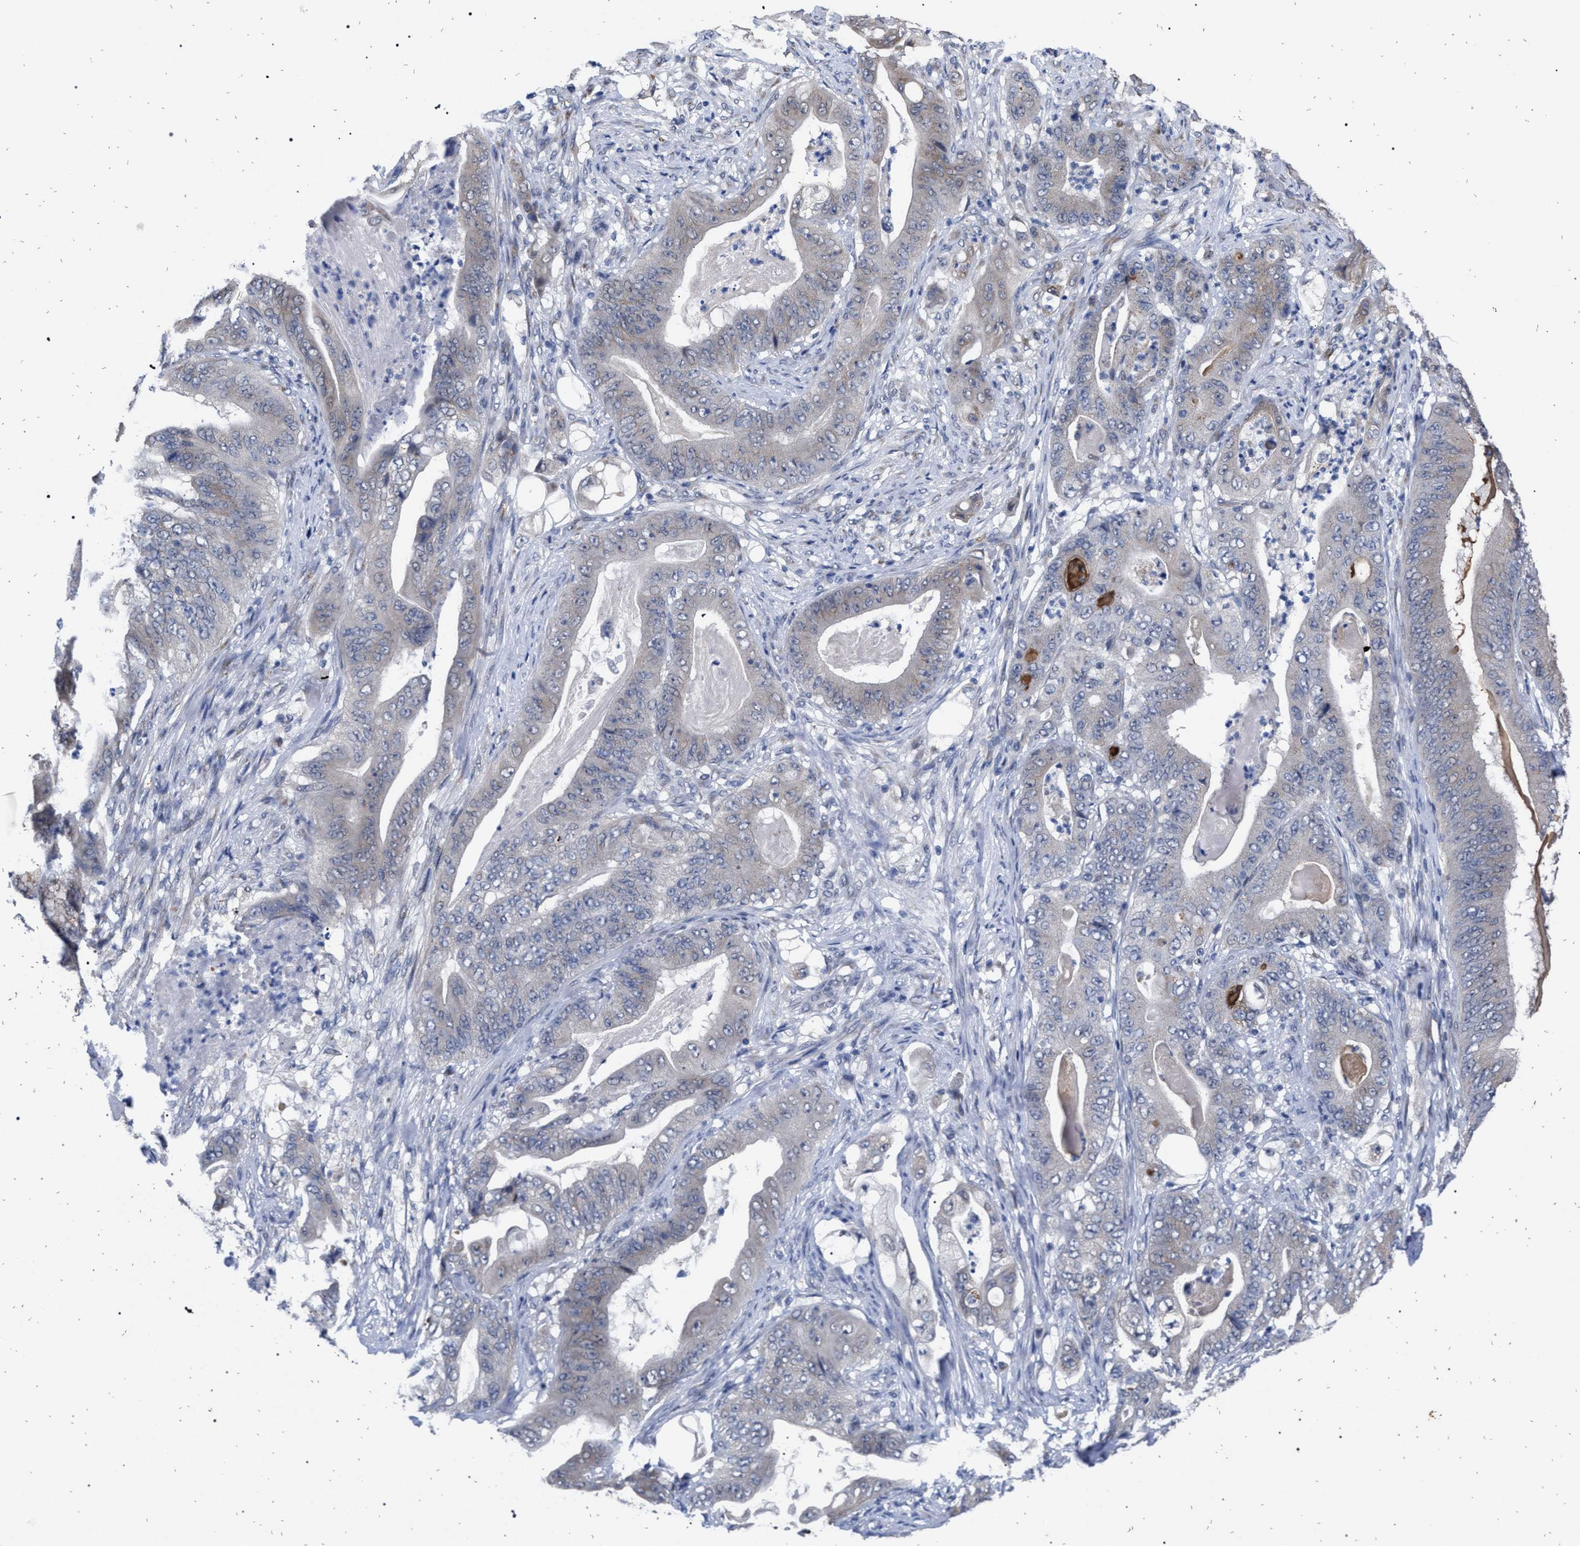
{"staining": {"intensity": "weak", "quantity": "<25%", "location": "cytoplasmic/membranous"}, "tissue": "stomach cancer", "cell_type": "Tumor cells", "image_type": "cancer", "snomed": [{"axis": "morphology", "description": "Adenocarcinoma, NOS"}, {"axis": "topography", "description": "Stomach"}], "caption": "Stomach cancer was stained to show a protein in brown. There is no significant expression in tumor cells.", "gene": "GOLGA2", "patient": {"sex": "female", "age": 73}}